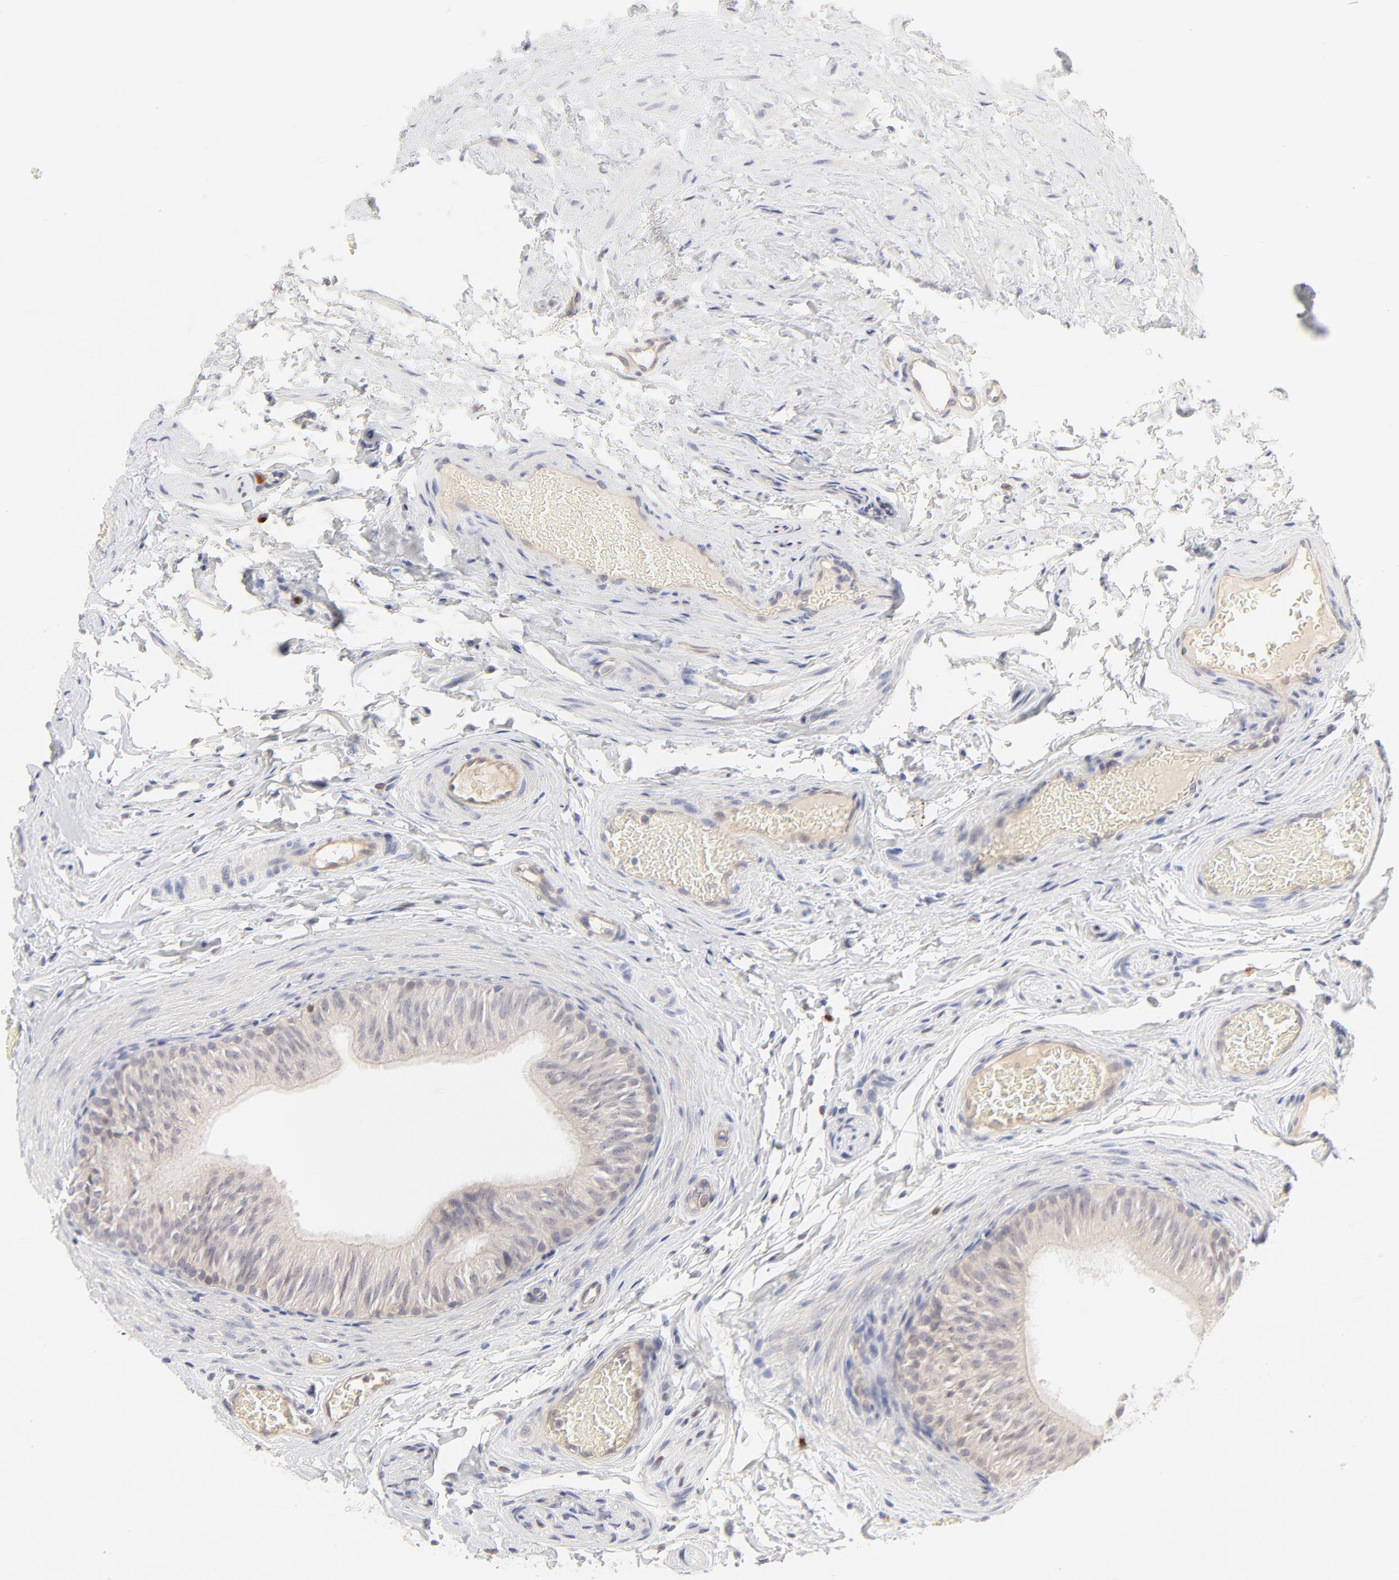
{"staining": {"intensity": "negative", "quantity": "none", "location": "none"}, "tissue": "epididymis", "cell_type": "Glandular cells", "image_type": "normal", "snomed": [{"axis": "morphology", "description": "Normal tissue, NOS"}, {"axis": "topography", "description": "Testis"}, {"axis": "topography", "description": "Epididymis"}], "caption": "The immunohistochemistry photomicrograph has no significant expression in glandular cells of epididymis.", "gene": "ELF3", "patient": {"sex": "male", "age": 36}}